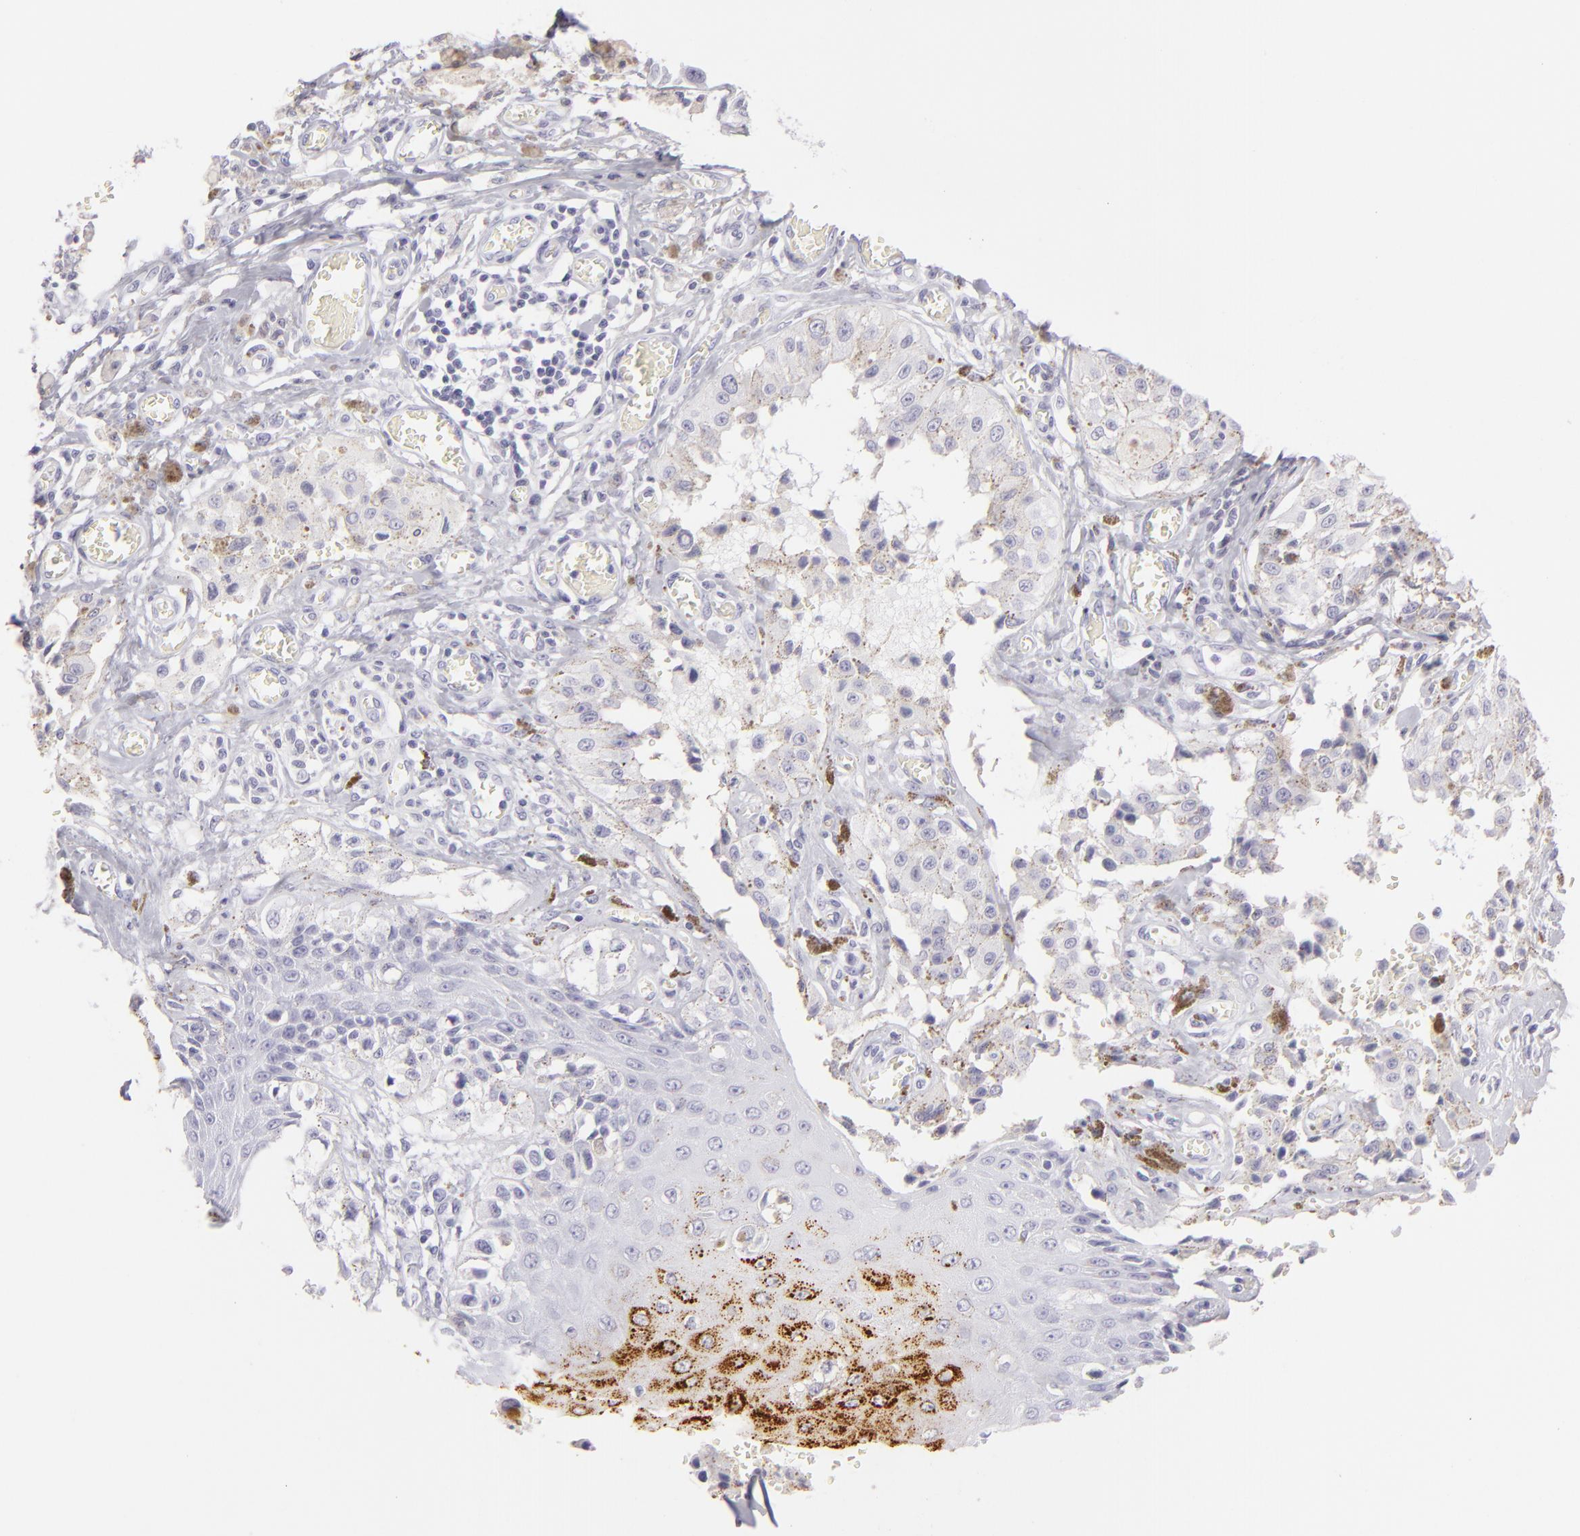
{"staining": {"intensity": "negative", "quantity": "none", "location": "none"}, "tissue": "melanoma", "cell_type": "Tumor cells", "image_type": "cancer", "snomed": [{"axis": "morphology", "description": "Malignant melanoma, NOS"}, {"axis": "topography", "description": "Skin"}], "caption": "Immunohistochemistry micrograph of melanoma stained for a protein (brown), which shows no positivity in tumor cells. Brightfield microscopy of IHC stained with DAB (brown) and hematoxylin (blue), captured at high magnification.", "gene": "FLG", "patient": {"sex": "female", "age": 82}}